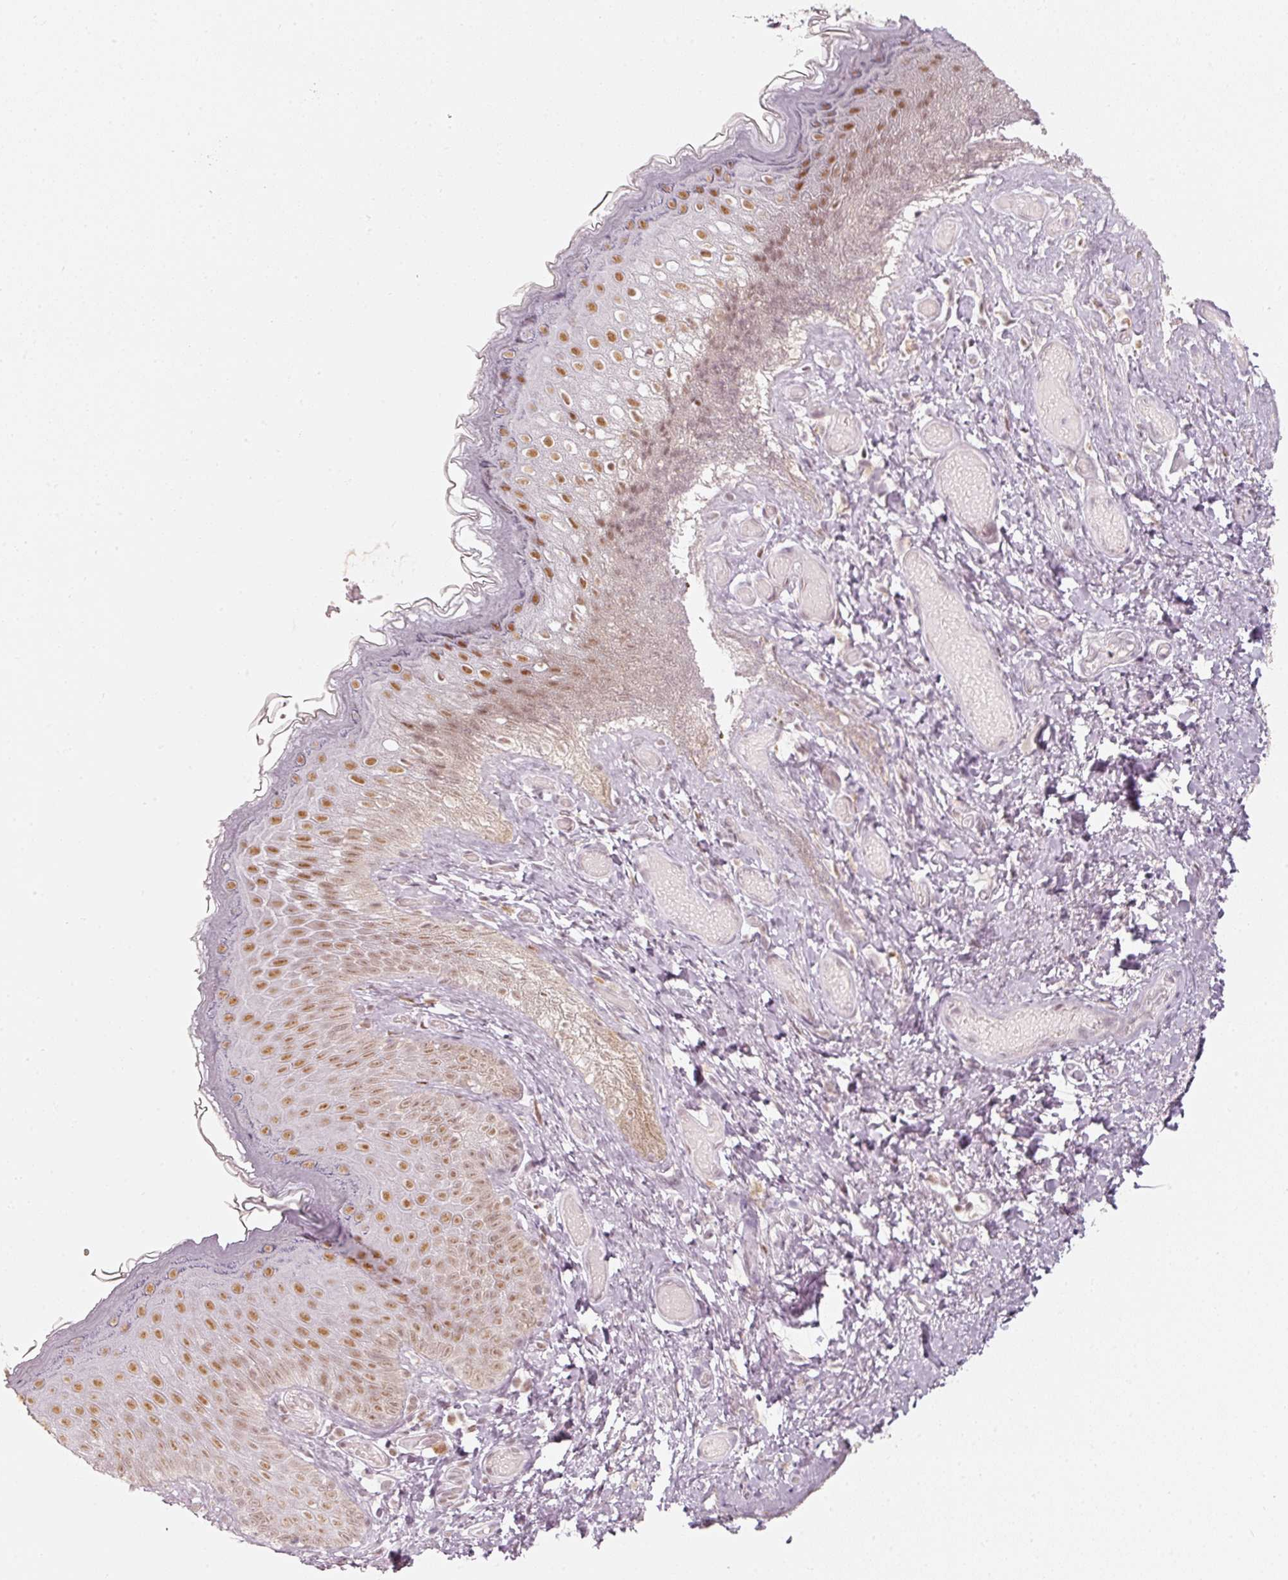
{"staining": {"intensity": "strong", "quantity": ">75%", "location": "nuclear"}, "tissue": "skin", "cell_type": "Epidermal cells", "image_type": "normal", "snomed": [{"axis": "morphology", "description": "Normal tissue, NOS"}, {"axis": "topography", "description": "Anal"}], "caption": "Immunohistochemistry of unremarkable human skin displays high levels of strong nuclear expression in approximately >75% of epidermal cells.", "gene": "PPP1R10", "patient": {"sex": "female", "age": 40}}